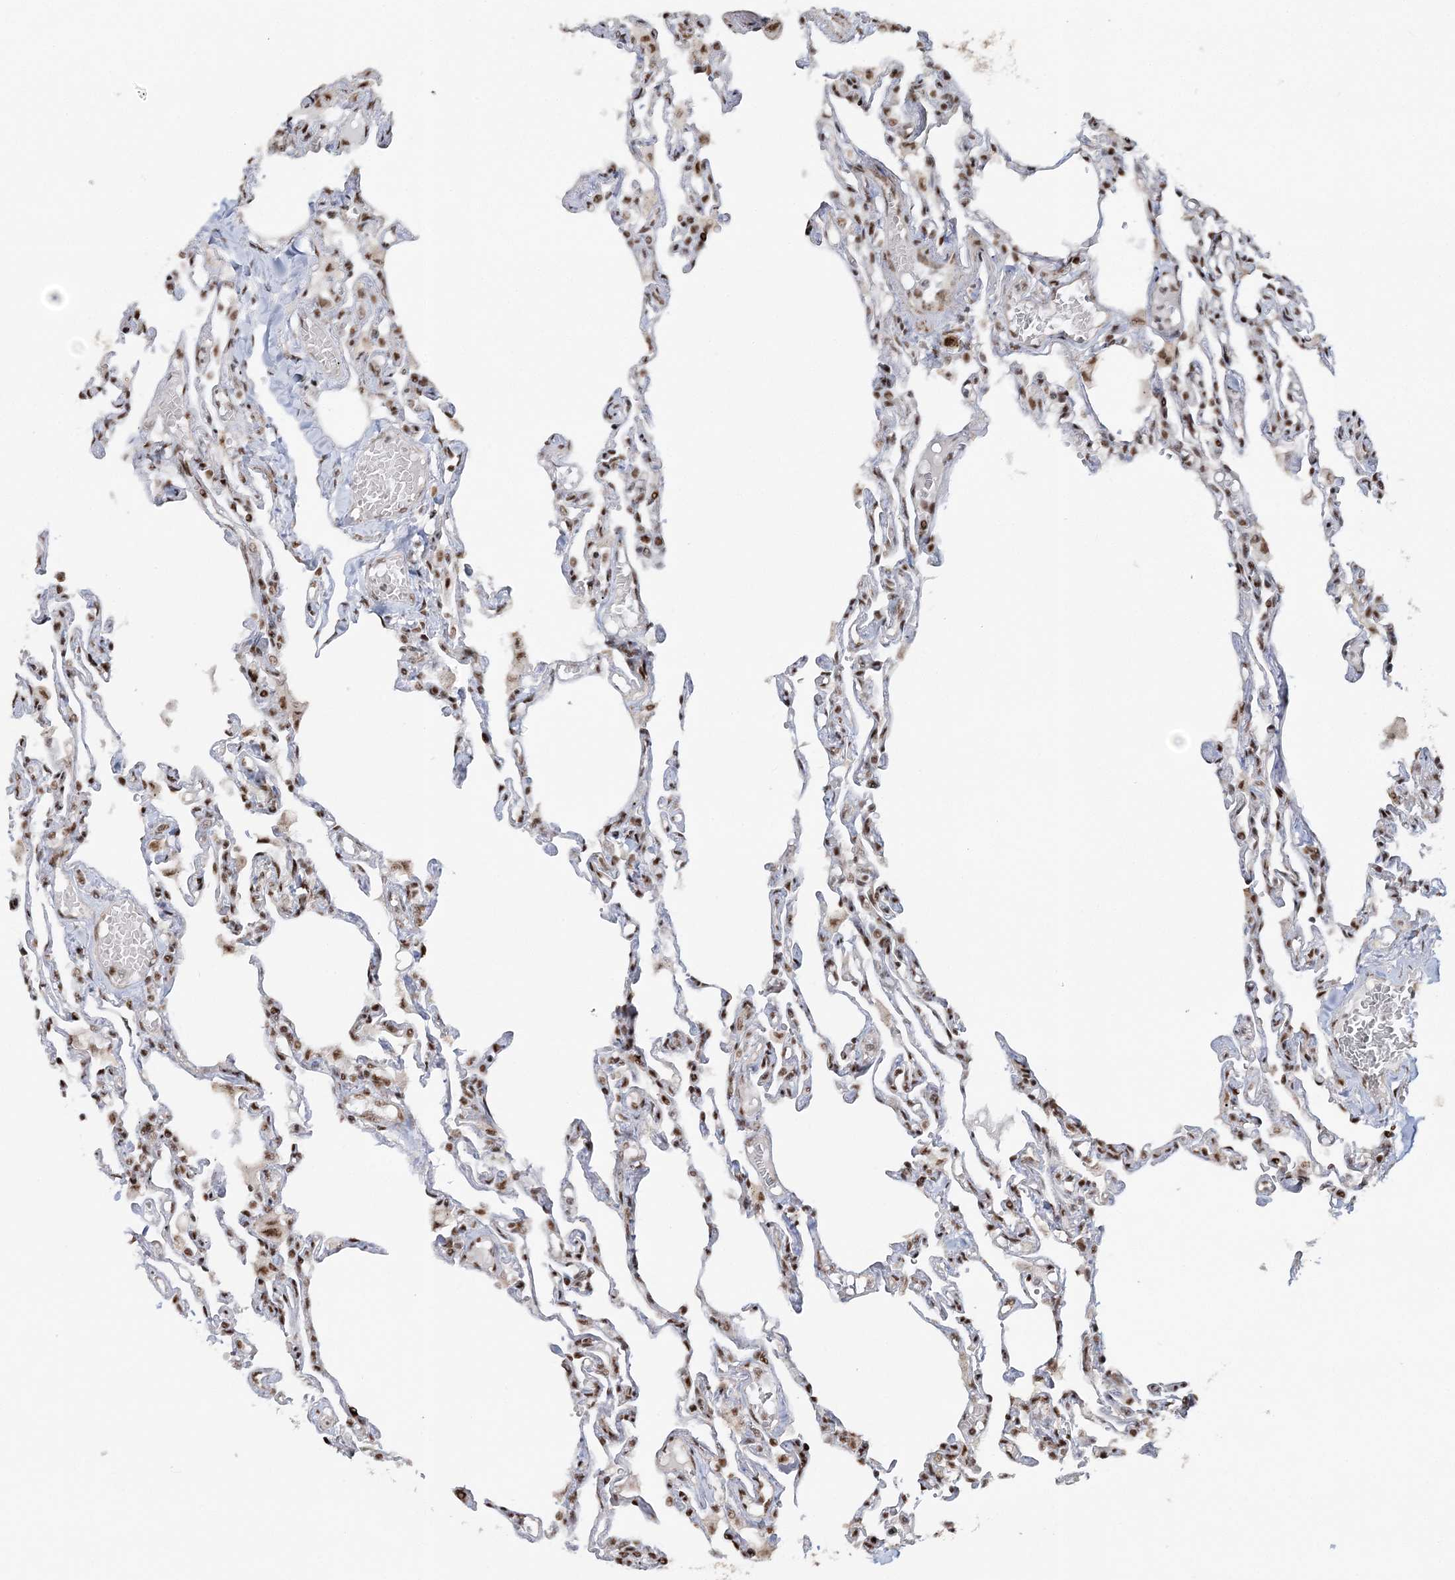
{"staining": {"intensity": "moderate", "quantity": ">75%", "location": "nuclear"}, "tissue": "lung", "cell_type": "Alveolar cells", "image_type": "normal", "snomed": [{"axis": "morphology", "description": "Normal tissue, NOS"}, {"axis": "topography", "description": "Lung"}], "caption": "Protein staining of benign lung shows moderate nuclear positivity in approximately >75% of alveolar cells.", "gene": "EXOSC8", "patient": {"sex": "male", "age": 21}}